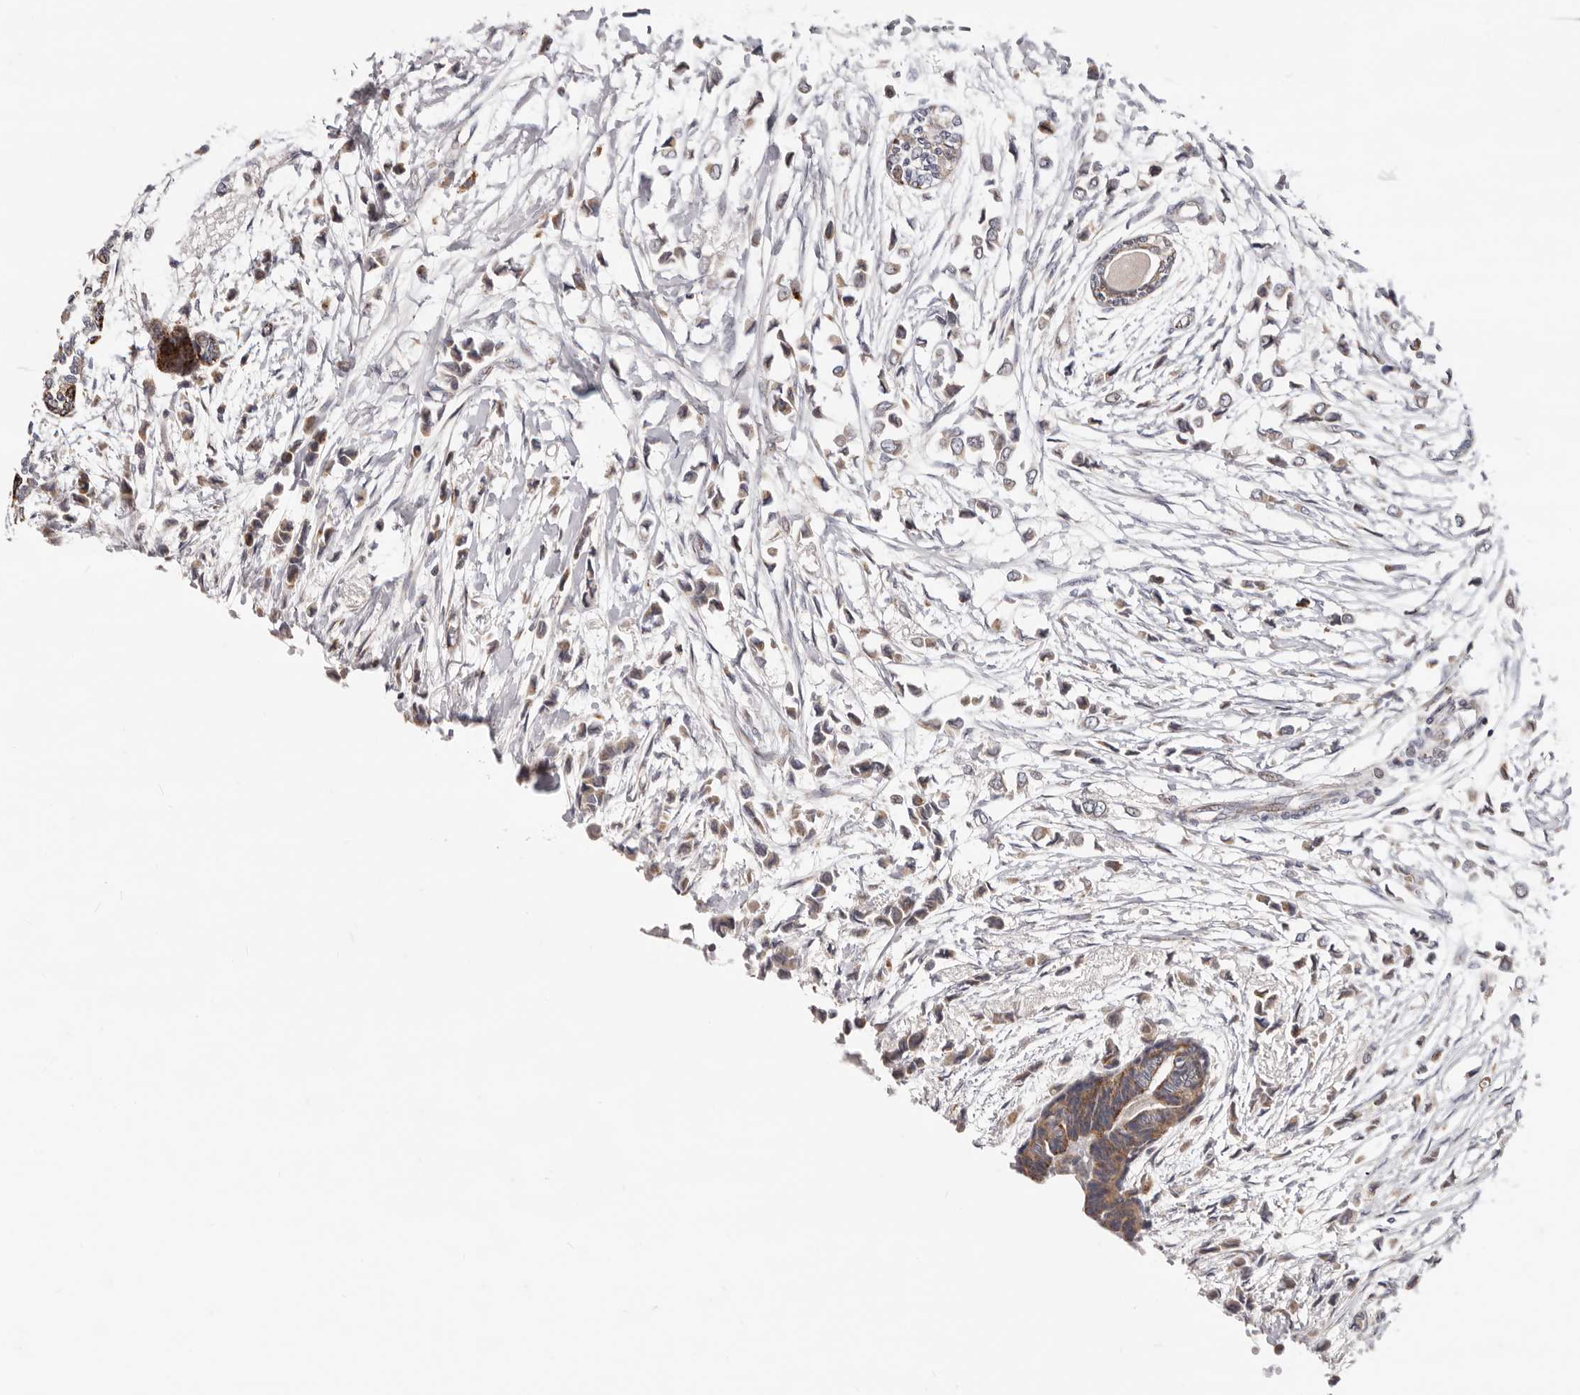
{"staining": {"intensity": "weak", "quantity": "<25%", "location": "cytoplasmic/membranous"}, "tissue": "breast cancer", "cell_type": "Tumor cells", "image_type": "cancer", "snomed": [{"axis": "morphology", "description": "Lobular carcinoma"}, {"axis": "topography", "description": "Breast"}], "caption": "Tumor cells are negative for protein expression in human breast cancer.", "gene": "TOR3A", "patient": {"sex": "female", "age": 51}}